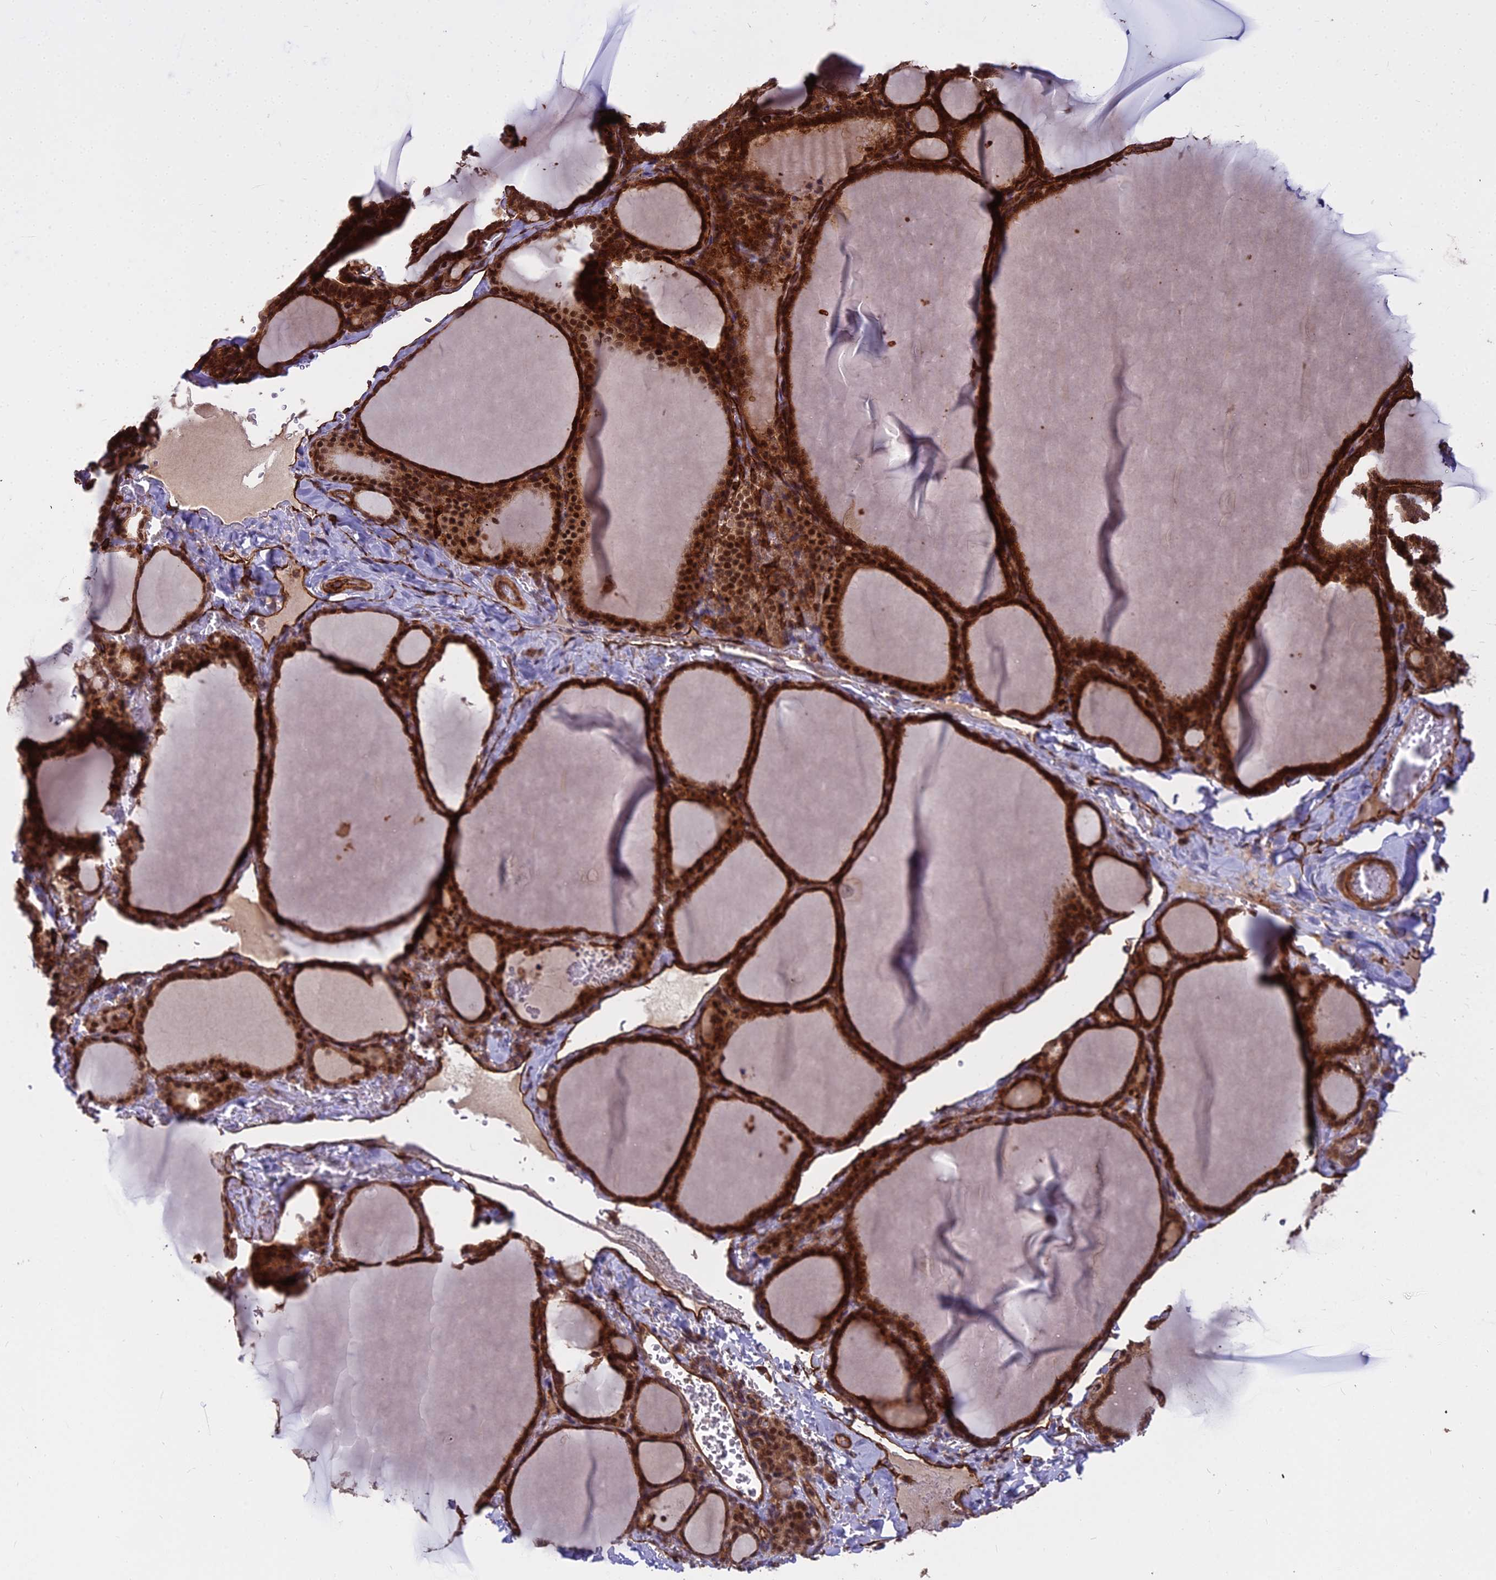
{"staining": {"intensity": "strong", "quantity": ">75%", "location": "cytoplasmic/membranous,nuclear"}, "tissue": "thyroid gland", "cell_type": "Glandular cells", "image_type": "normal", "snomed": [{"axis": "morphology", "description": "Normal tissue, NOS"}, {"axis": "topography", "description": "Thyroid gland"}], "caption": "Brown immunohistochemical staining in benign thyroid gland displays strong cytoplasmic/membranous,nuclear staining in about >75% of glandular cells.", "gene": "TCEA3", "patient": {"sex": "female", "age": 39}}